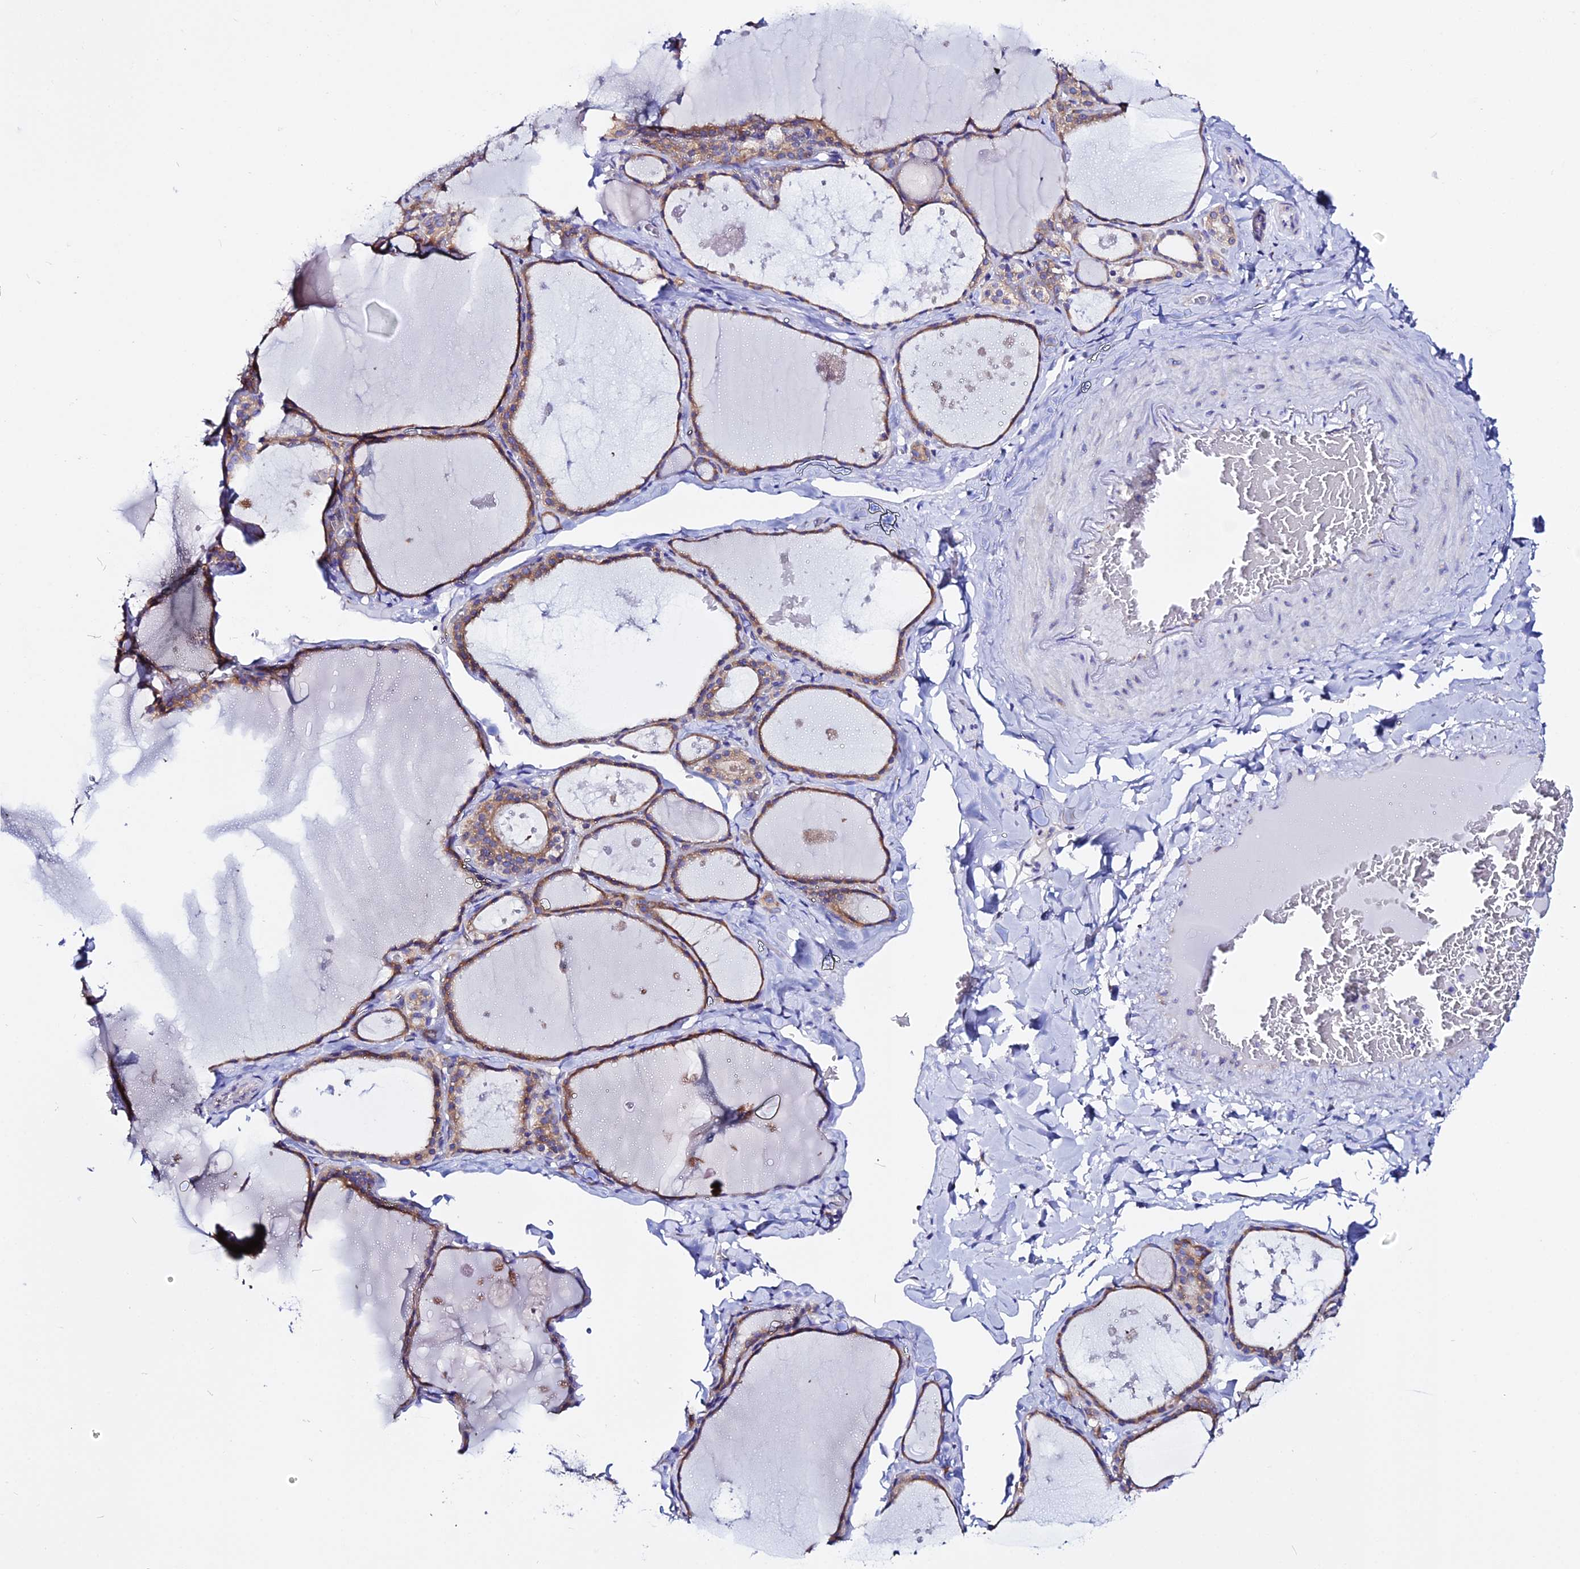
{"staining": {"intensity": "moderate", "quantity": ">75%", "location": "cytoplasmic/membranous"}, "tissue": "thyroid gland", "cell_type": "Glandular cells", "image_type": "normal", "snomed": [{"axis": "morphology", "description": "Normal tissue, NOS"}, {"axis": "topography", "description": "Thyroid gland"}], "caption": "Protein expression analysis of unremarkable human thyroid gland reveals moderate cytoplasmic/membranous positivity in approximately >75% of glandular cells. The protein is shown in brown color, while the nuclei are stained blue.", "gene": "EEF1G", "patient": {"sex": "male", "age": 56}}